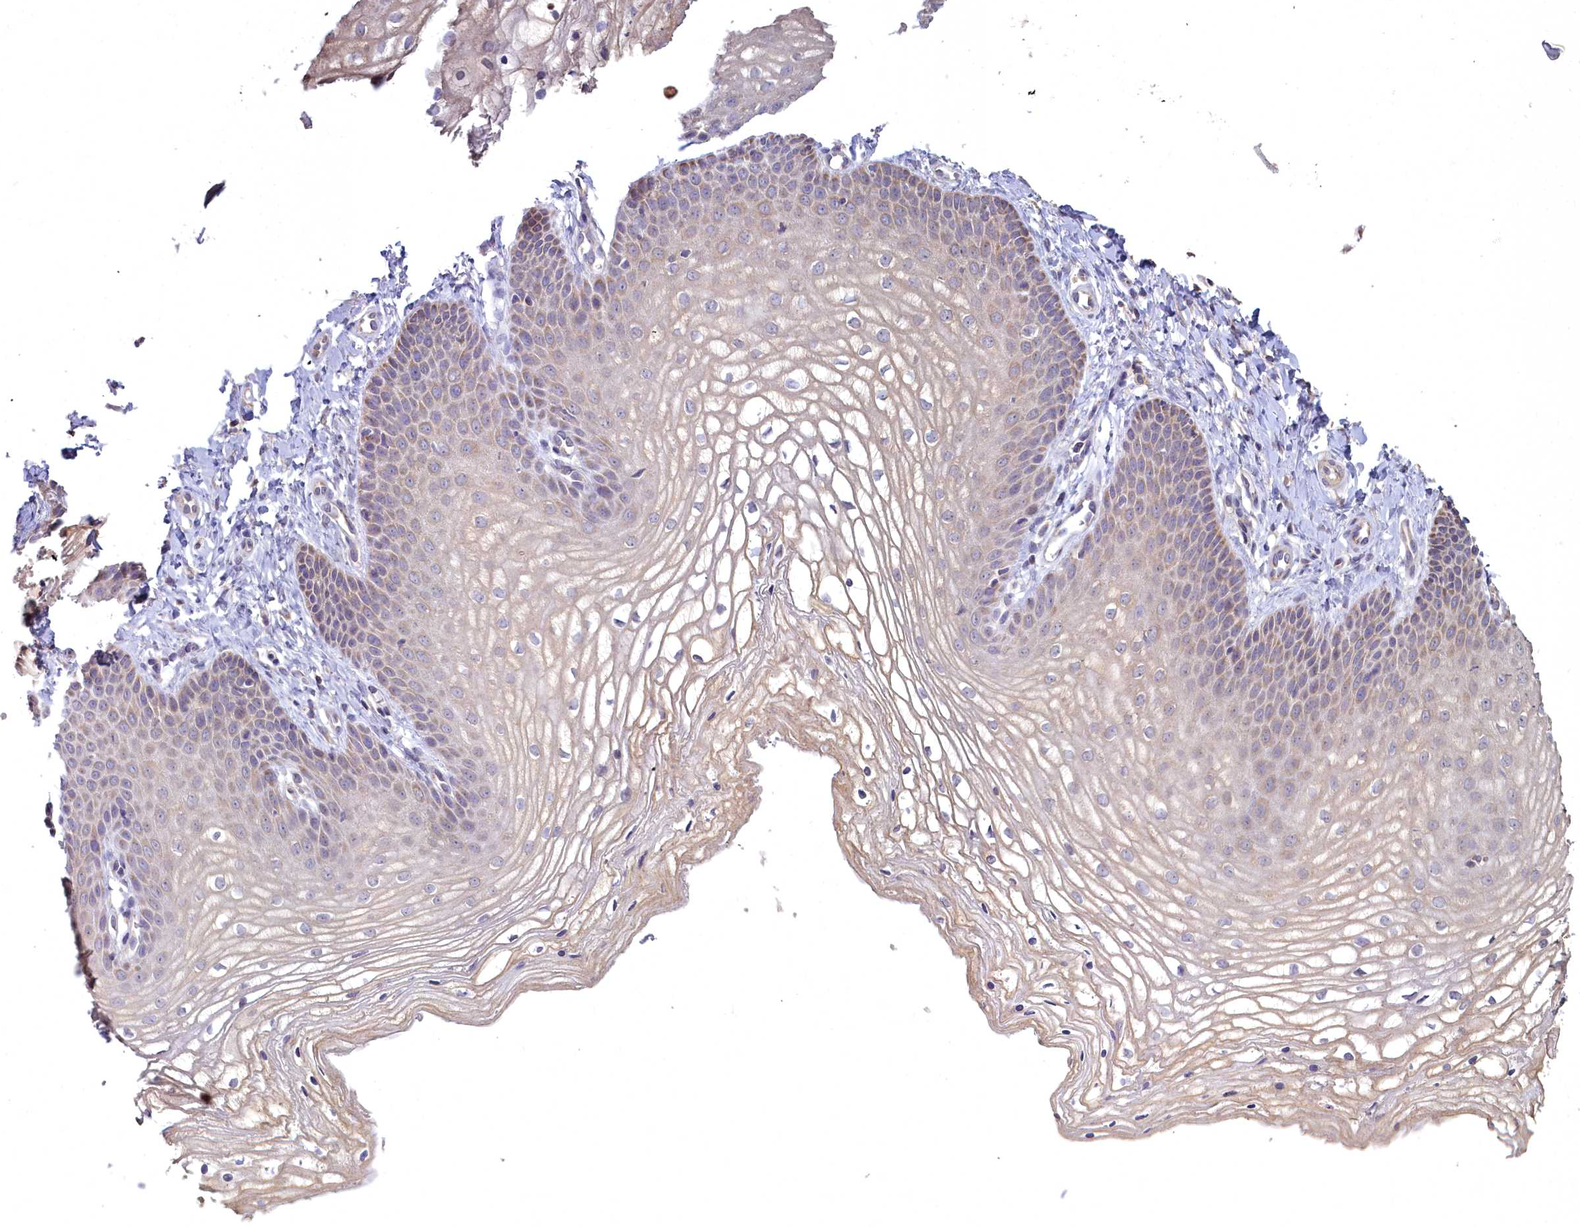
{"staining": {"intensity": "weak", "quantity": "25%-75%", "location": "cytoplasmic/membranous"}, "tissue": "vagina", "cell_type": "Squamous epithelial cells", "image_type": "normal", "snomed": [{"axis": "morphology", "description": "Normal tissue, NOS"}, {"axis": "topography", "description": "Vagina"}], "caption": "DAB immunohistochemical staining of unremarkable human vagina shows weak cytoplasmic/membranous protein positivity in about 25%-75% of squamous epithelial cells. (DAB (3,3'-diaminobenzidine) = brown stain, brightfield microscopy at high magnification).", "gene": "MICU2", "patient": {"sex": "female", "age": 68}}